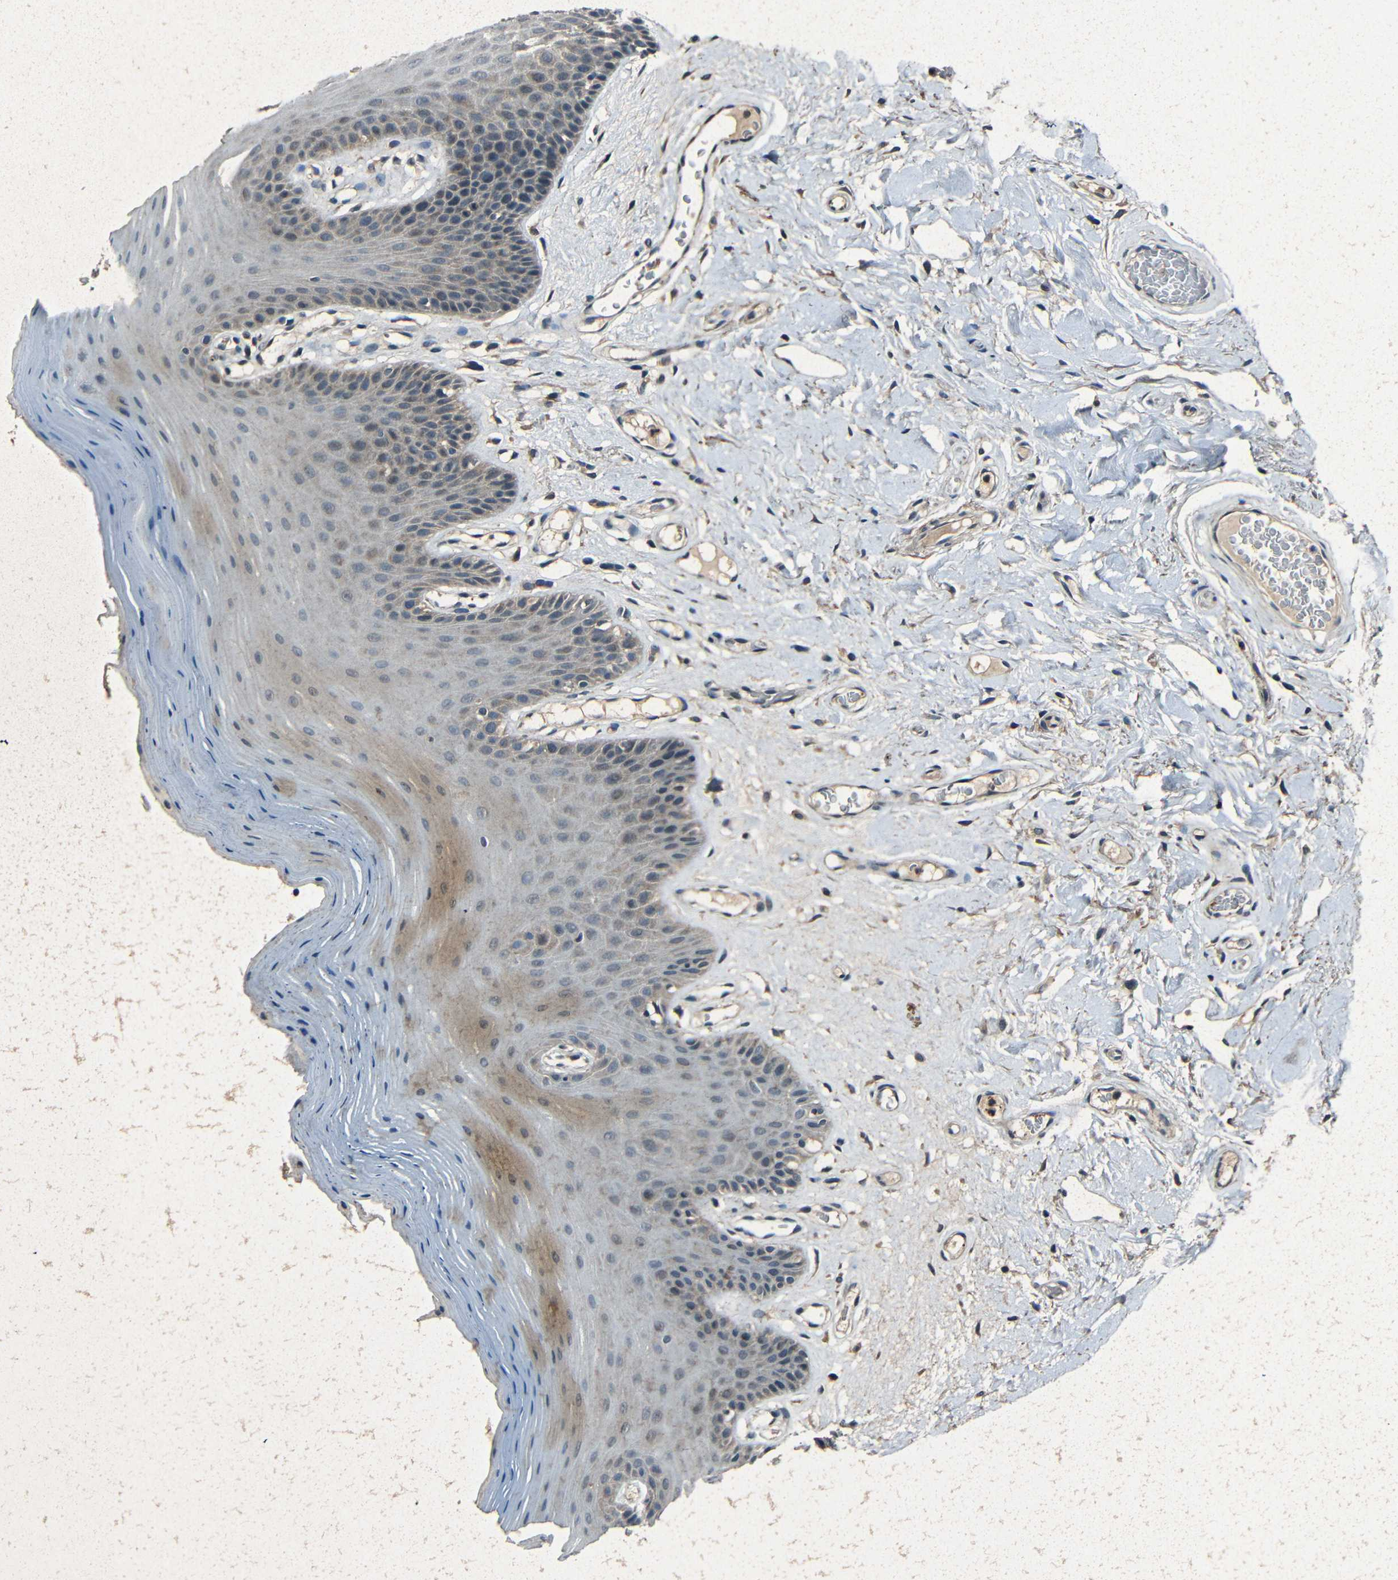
{"staining": {"intensity": "weak", "quantity": "<25%", "location": "cytoplasmic/membranous"}, "tissue": "oral mucosa", "cell_type": "Squamous epithelial cells", "image_type": "normal", "snomed": [{"axis": "morphology", "description": "Normal tissue, NOS"}, {"axis": "morphology", "description": "Squamous cell carcinoma, NOS"}, {"axis": "topography", "description": "Skeletal muscle"}, {"axis": "topography", "description": "Adipose tissue"}, {"axis": "topography", "description": "Vascular tissue"}, {"axis": "topography", "description": "Oral tissue"}, {"axis": "topography", "description": "Peripheral nerve tissue"}, {"axis": "topography", "description": "Head-Neck"}], "caption": "IHC photomicrograph of normal oral mucosa: human oral mucosa stained with DAB demonstrates no significant protein expression in squamous epithelial cells. (DAB IHC, high magnification).", "gene": "SLA", "patient": {"sex": "male", "age": 71}}